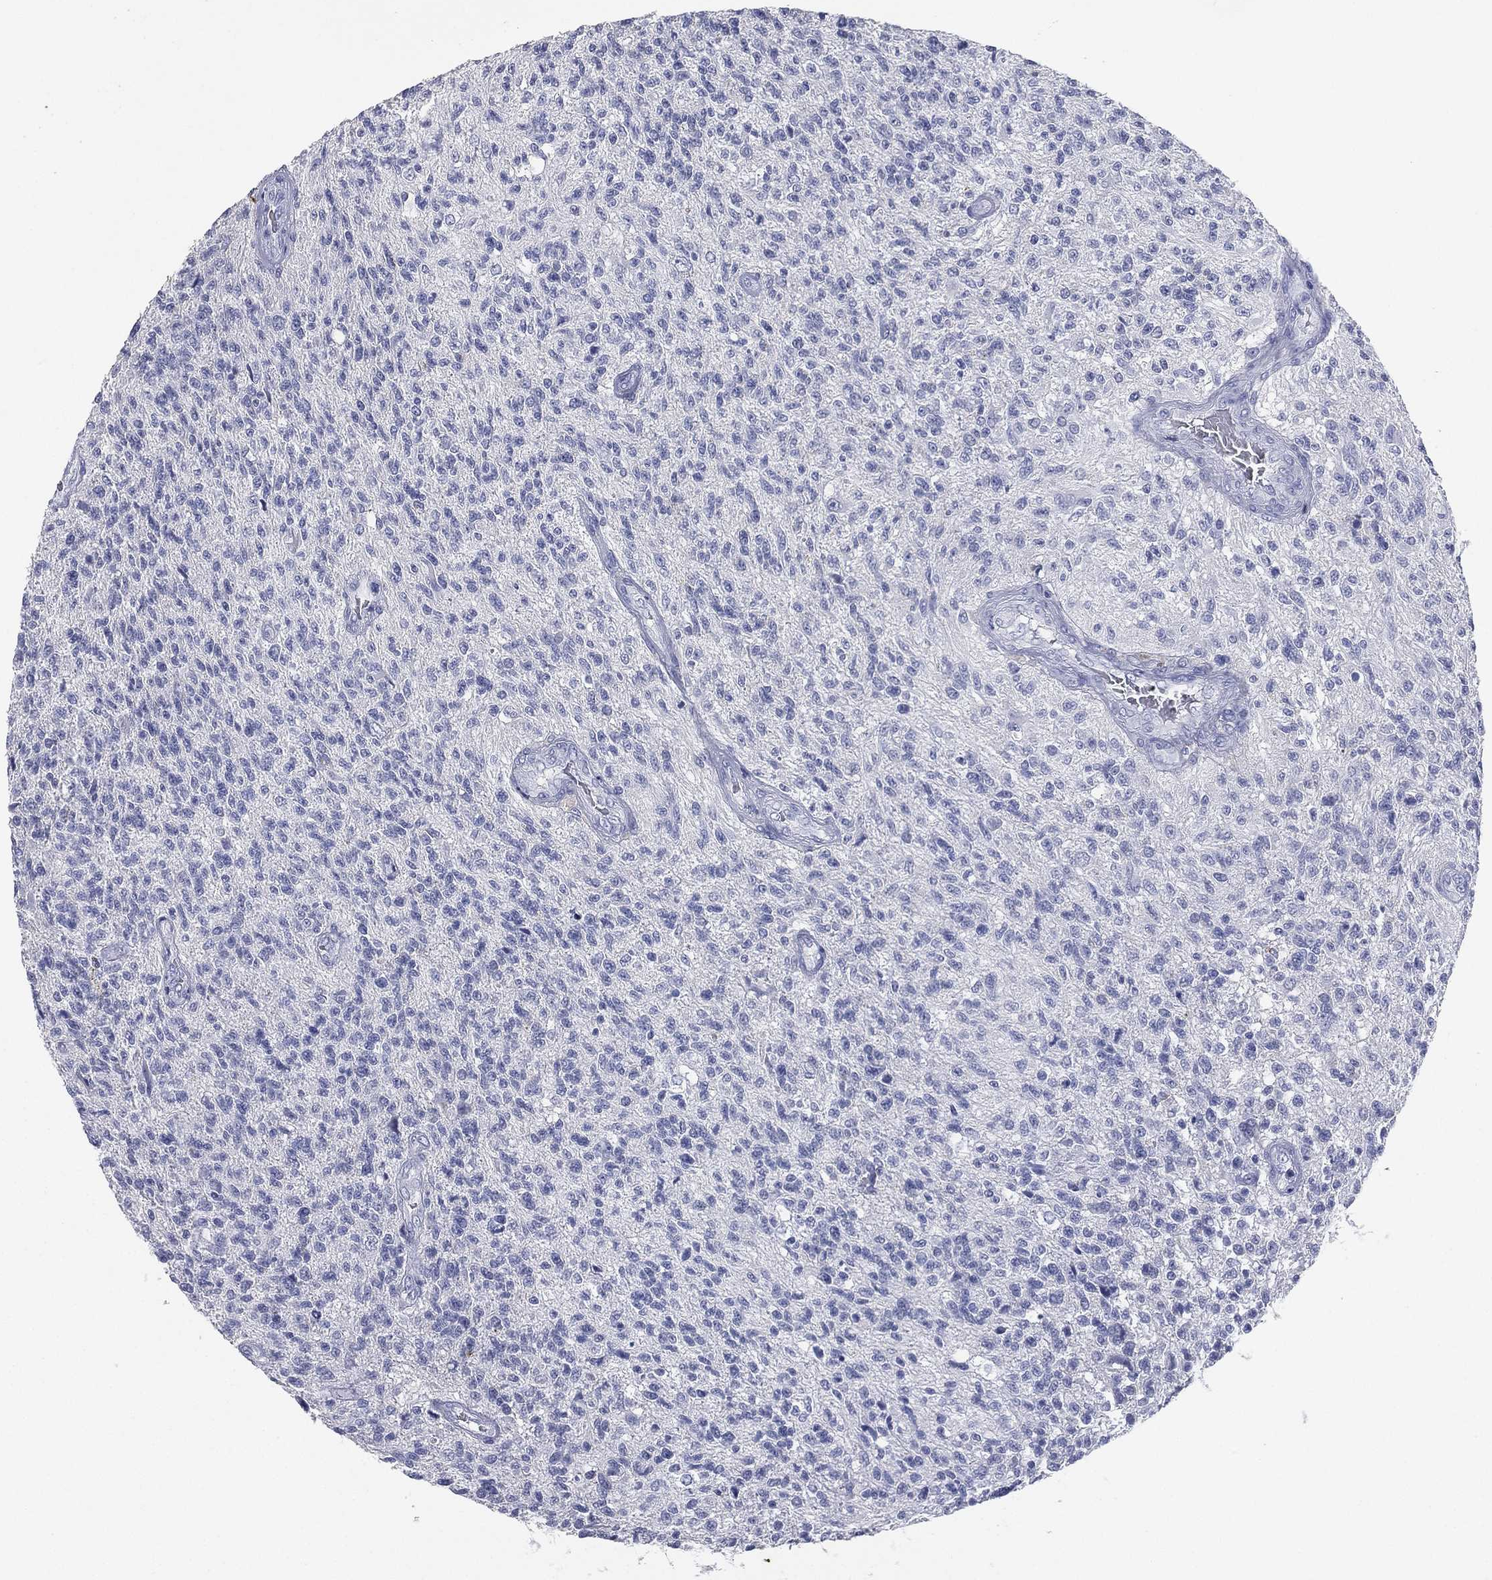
{"staining": {"intensity": "negative", "quantity": "none", "location": "none"}, "tissue": "glioma", "cell_type": "Tumor cells", "image_type": "cancer", "snomed": [{"axis": "morphology", "description": "Glioma, malignant, High grade"}, {"axis": "topography", "description": "Brain"}], "caption": "Tumor cells are negative for brown protein staining in malignant glioma (high-grade).", "gene": "KRT7", "patient": {"sex": "male", "age": 56}}